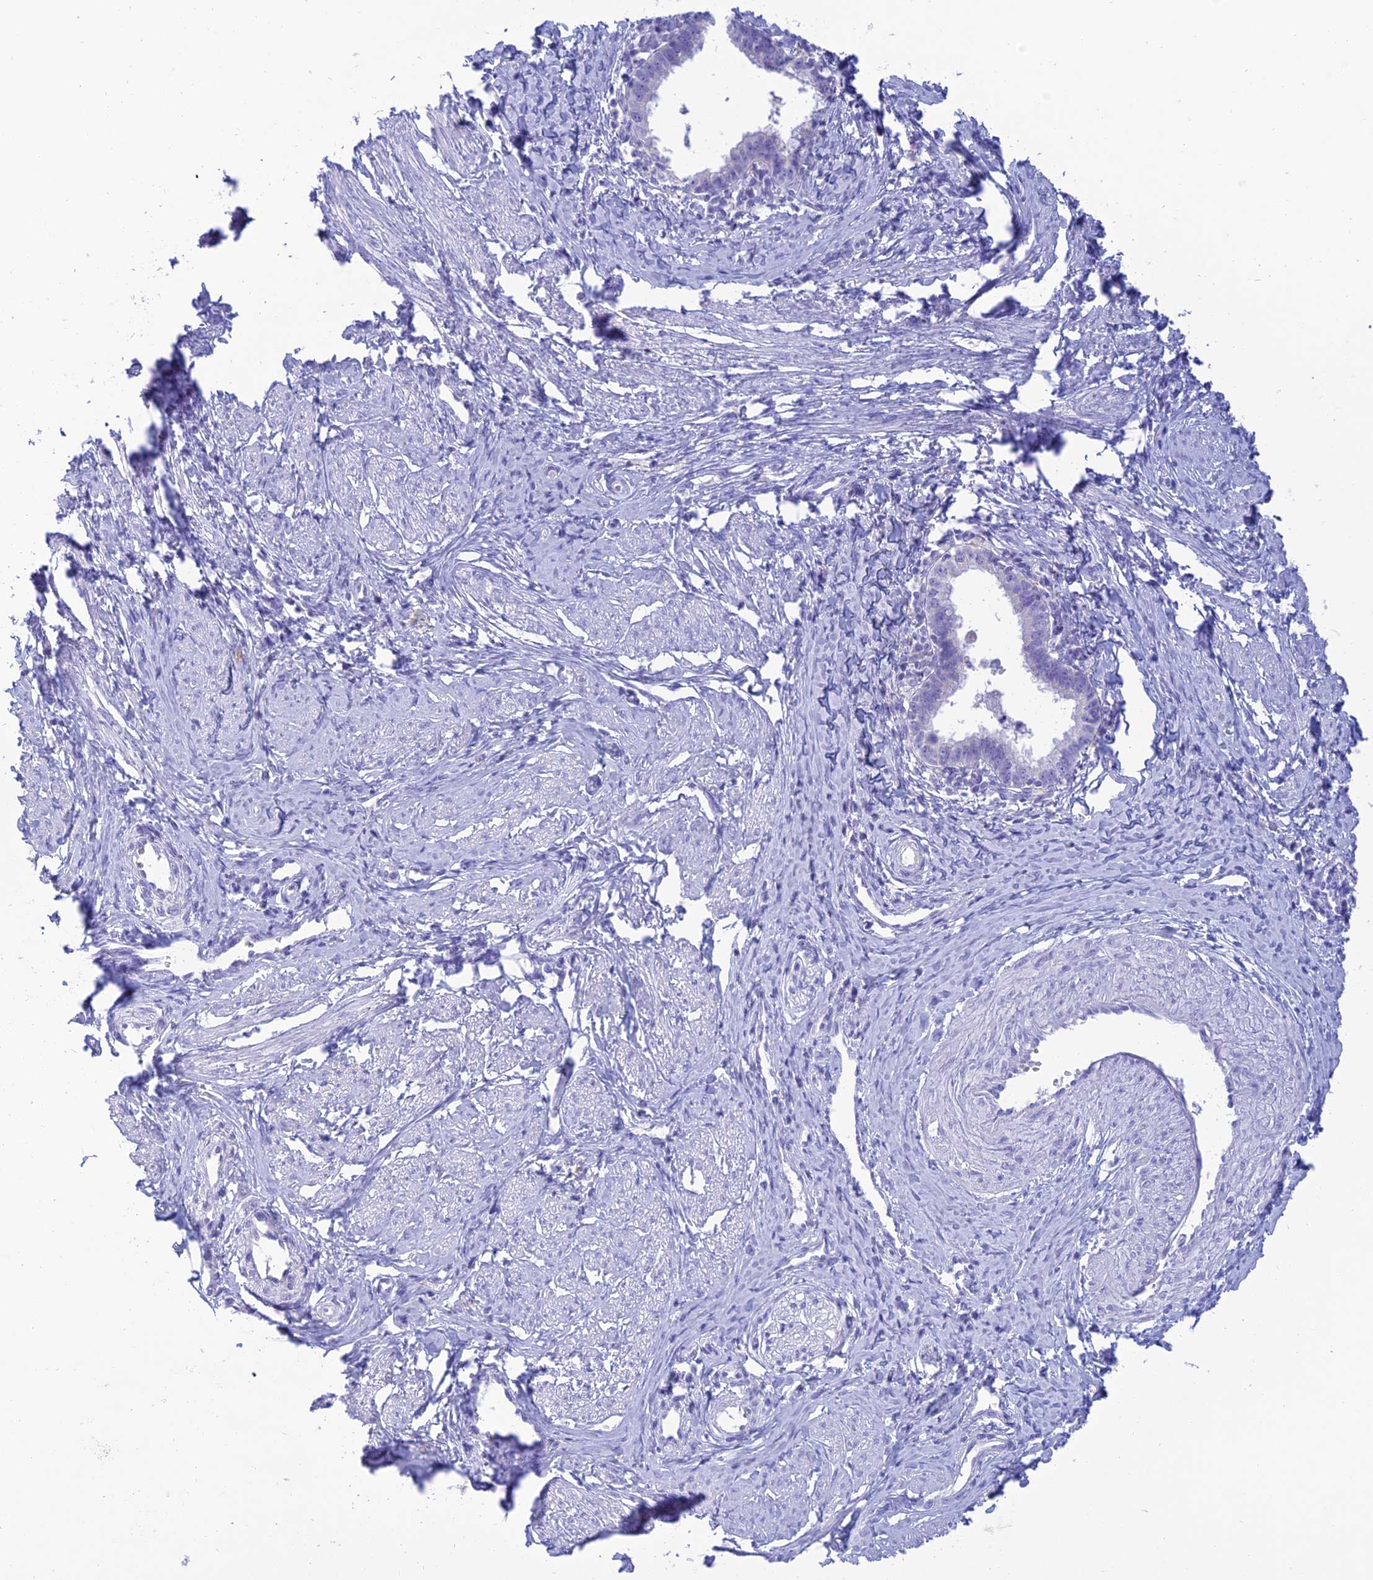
{"staining": {"intensity": "negative", "quantity": "none", "location": "none"}, "tissue": "cervical cancer", "cell_type": "Tumor cells", "image_type": "cancer", "snomed": [{"axis": "morphology", "description": "Adenocarcinoma, NOS"}, {"axis": "topography", "description": "Cervix"}], "caption": "DAB (3,3'-diaminobenzidine) immunohistochemical staining of human cervical adenocarcinoma demonstrates no significant staining in tumor cells. (IHC, brightfield microscopy, high magnification).", "gene": "MAL2", "patient": {"sex": "female", "age": 36}}